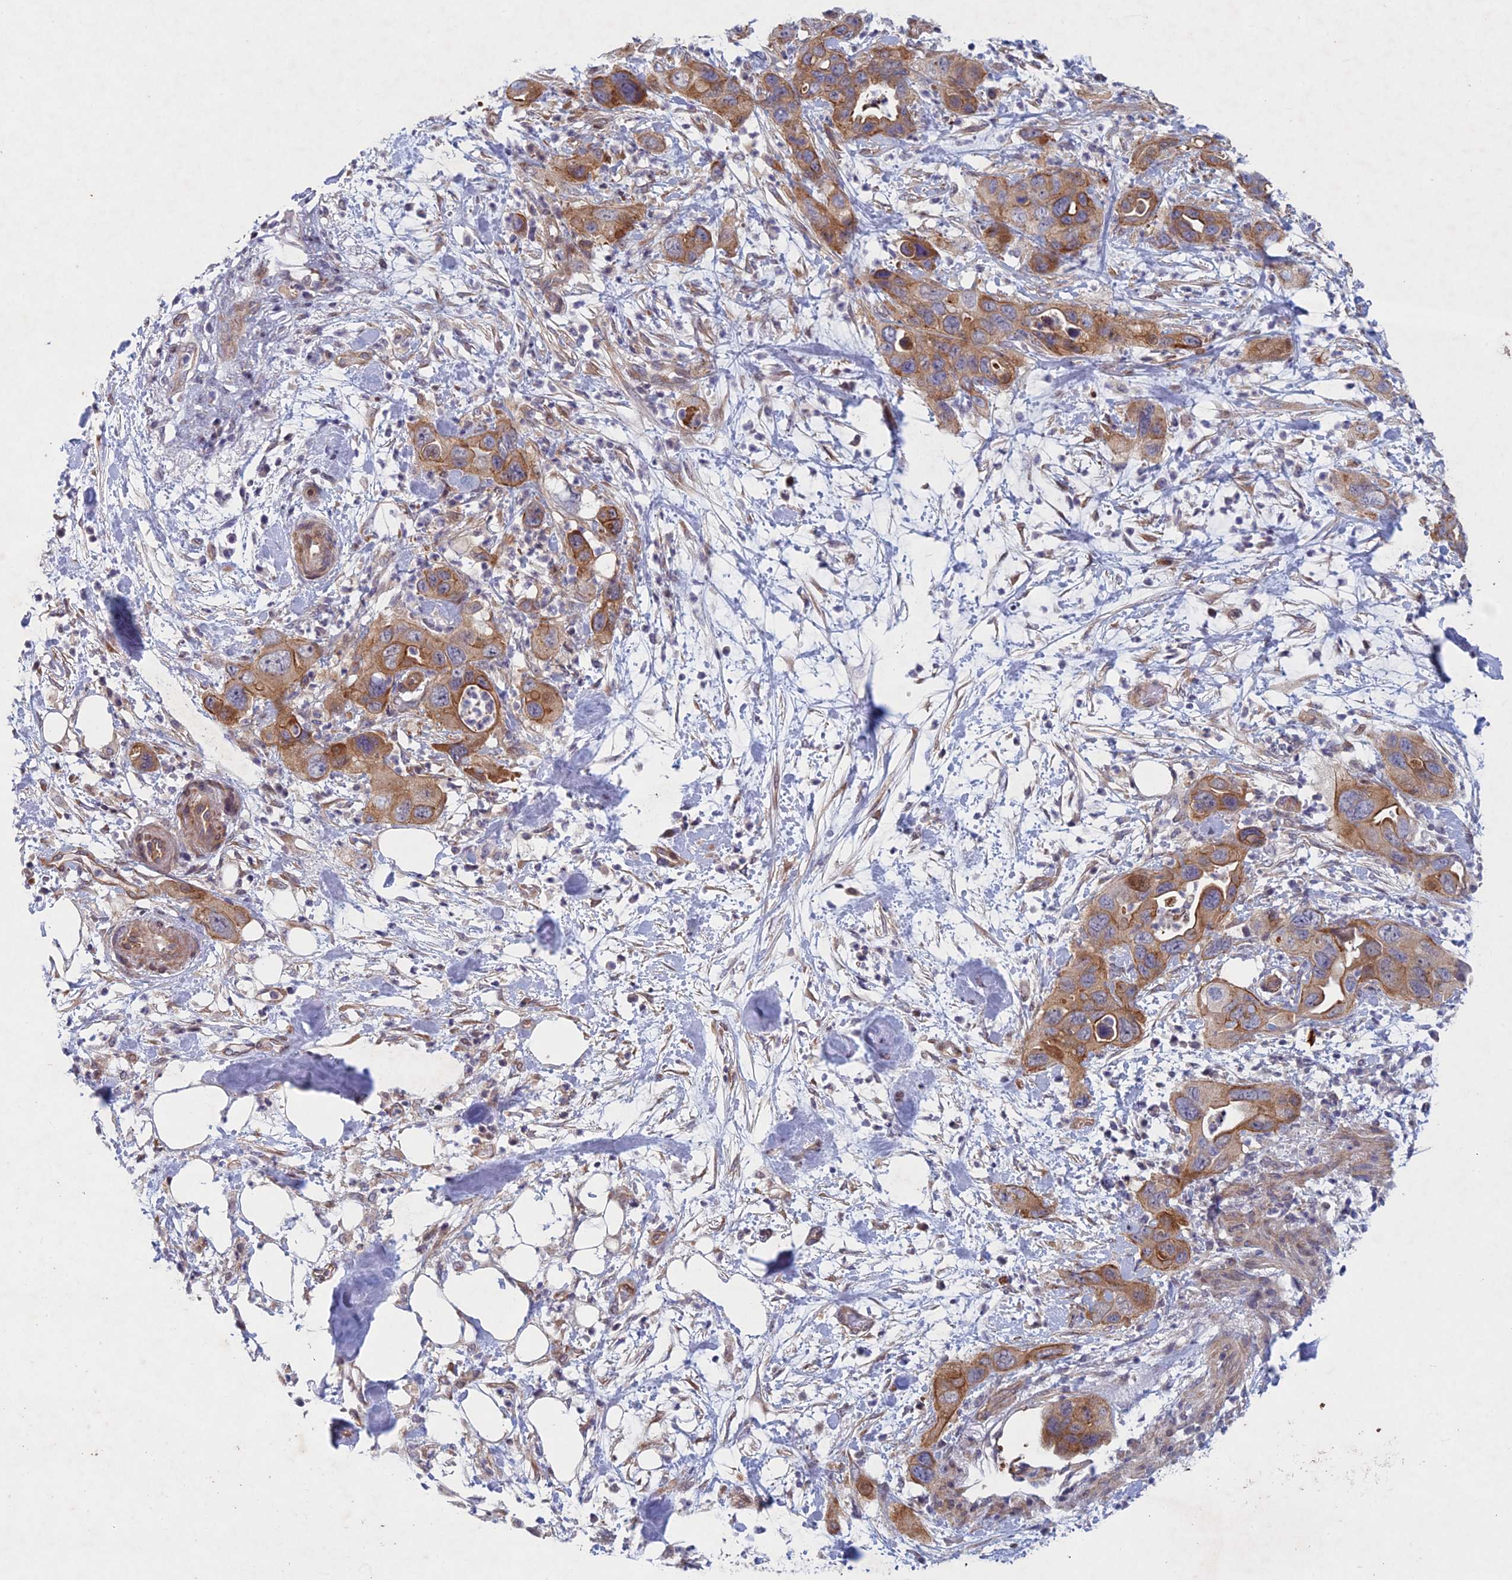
{"staining": {"intensity": "moderate", "quantity": ">75%", "location": "cytoplasmic/membranous"}, "tissue": "pancreatic cancer", "cell_type": "Tumor cells", "image_type": "cancer", "snomed": [{"axis": "morphology", "description": "Adenocarcinoma, NOS"}, {"axis": "topography", "description": "Pancreas"}], "caption": "A medium amount of moderate cytoplasmic/membranous staining is identified in approximately >75% of tumor cells in pancreatic cancer (adenocarcinoma) tissue.", "gene": "PTHLH", "patient": {"sex": "female", "age": 71}}